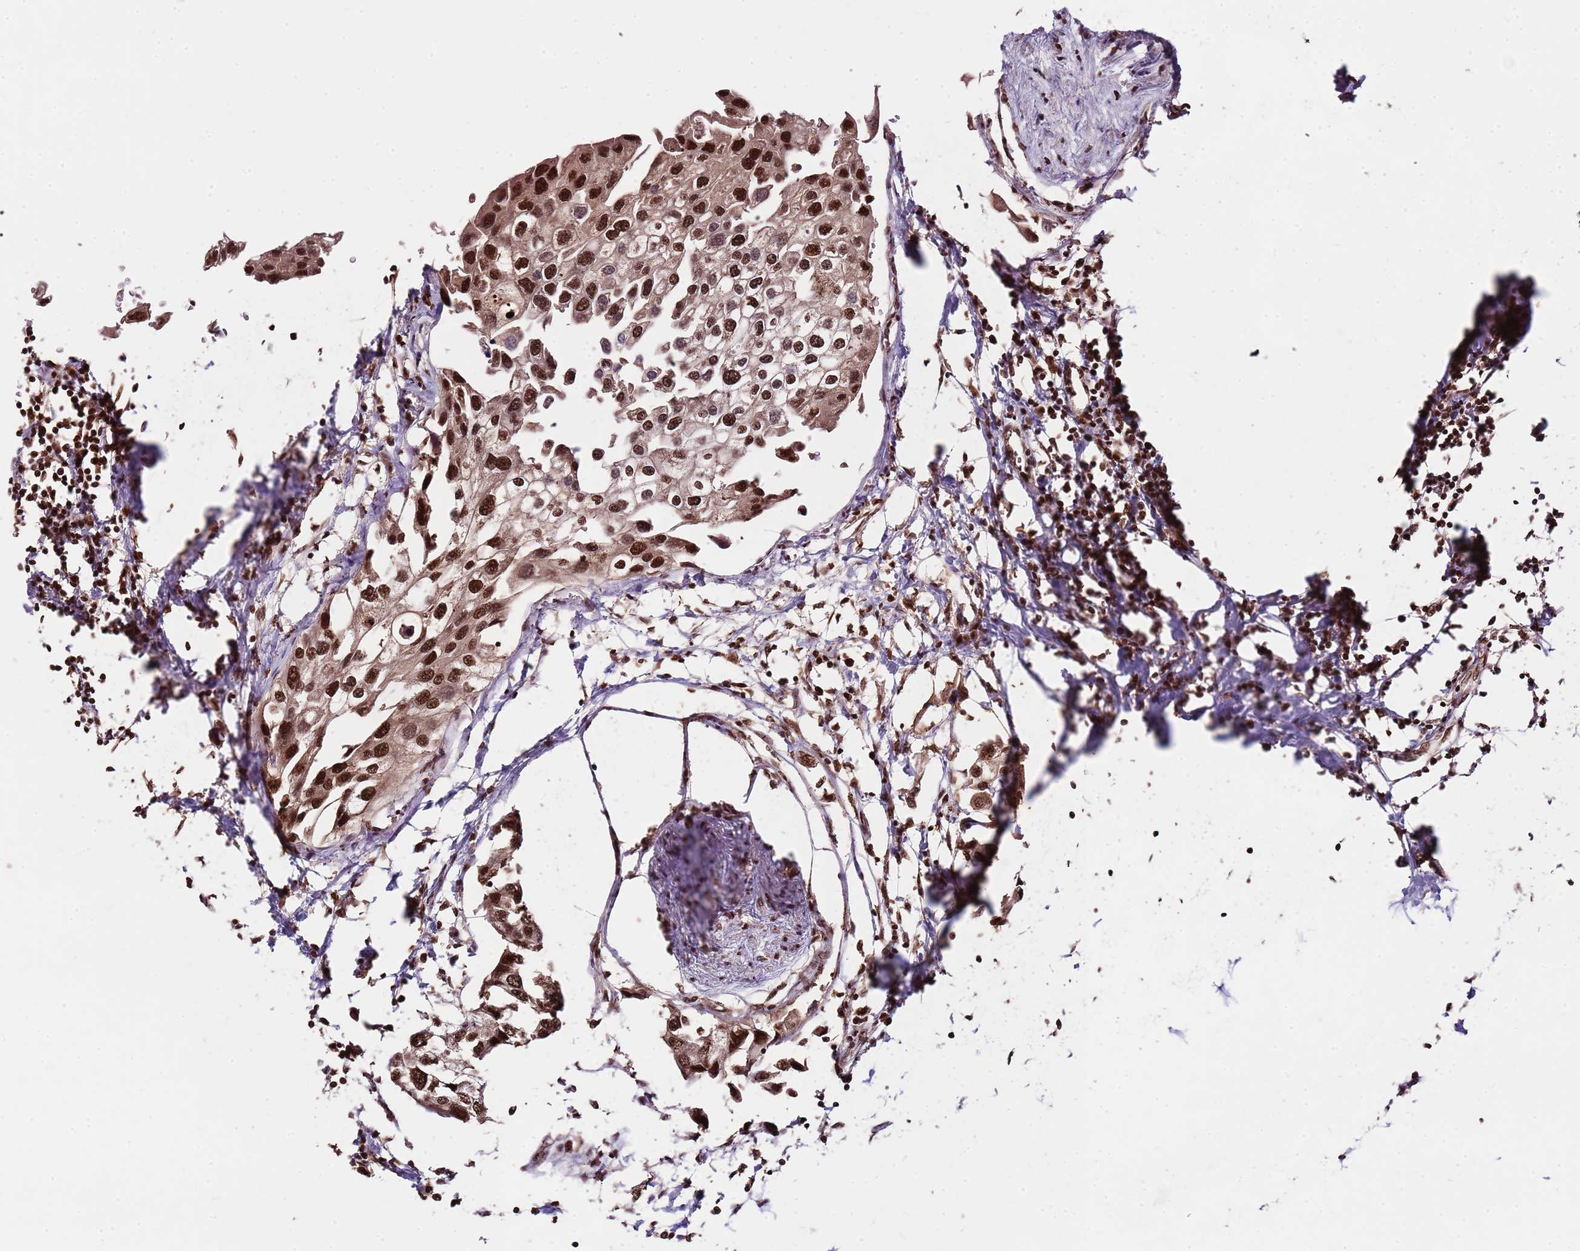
{"staining": {"intensity": "strong", "quantity": ">75%", "location": "nuclear"}, "tissue": "urothelial cancer", "cell_type": "Tumor cells", "image_type": "cancer", "snomed": [{"axis": "morphology", "description": "Urothelial carcinoma, High grade"}, {"axis": "topography", "description": "Urinary bladder"}], "caption": "Protein expression analysis of high-grade urothelial carcinoma shows strong nuclear expression in about >75% of tumor cells.", "gene": "ZBTB12", "patient": {"sex": "male", "age": 64}}